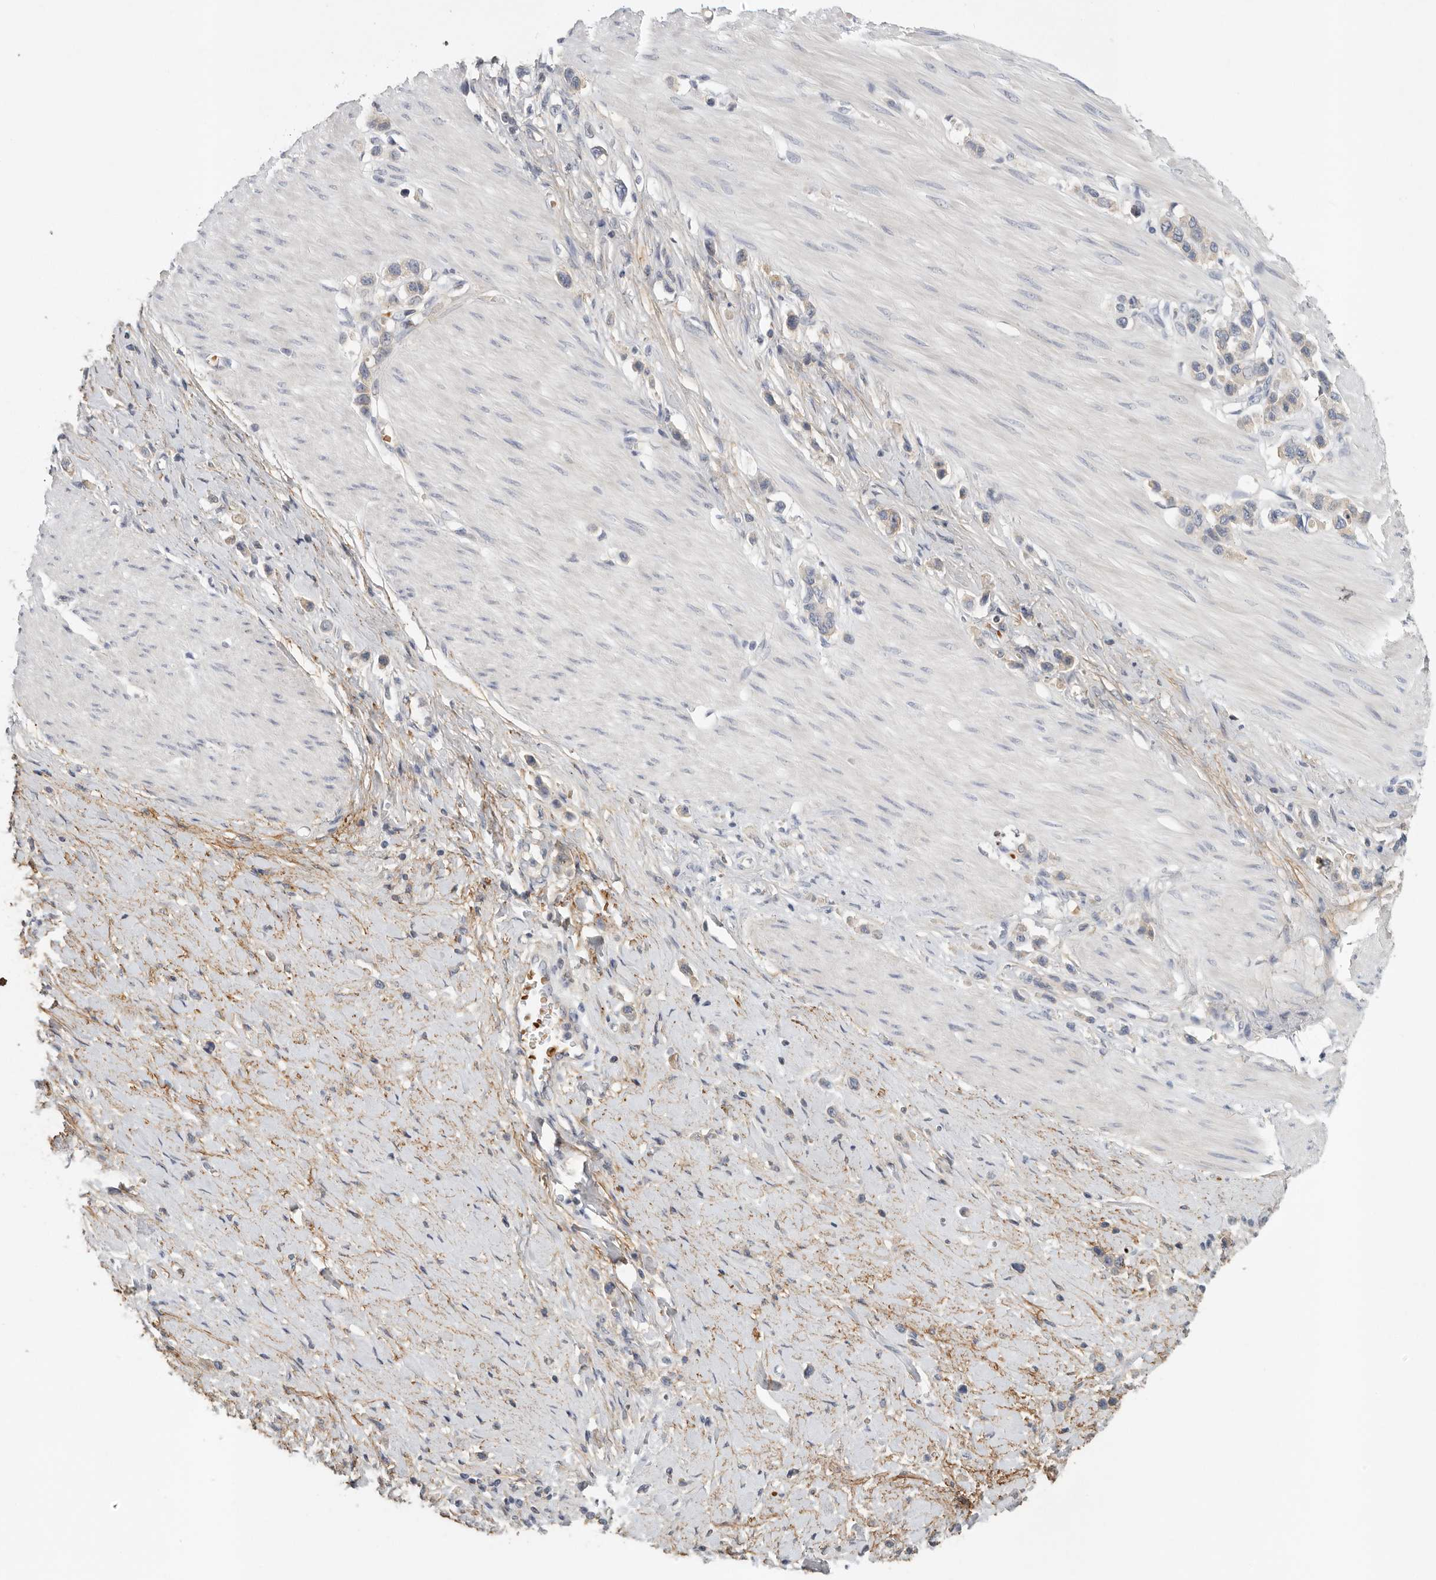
{"staining": {"intensity": "negative", "quantity": "none", "location": "none"}, "tissue": "stomach cancer", "cell_type": "Tumor cells", "image_type": "cancer", "snomed": [{"axis": "morphology", "description": "Adenocarcinoma, NOS"}, {"axis": "topography", "description": "Stomach"}], "caption": "Immunohistochemical staining of stomach cancer (adenocarcinoma) reveals no significant positivity in tumor cells.", "gene": "CFAP298", "patient": {"sex": "female", "age": 65}}